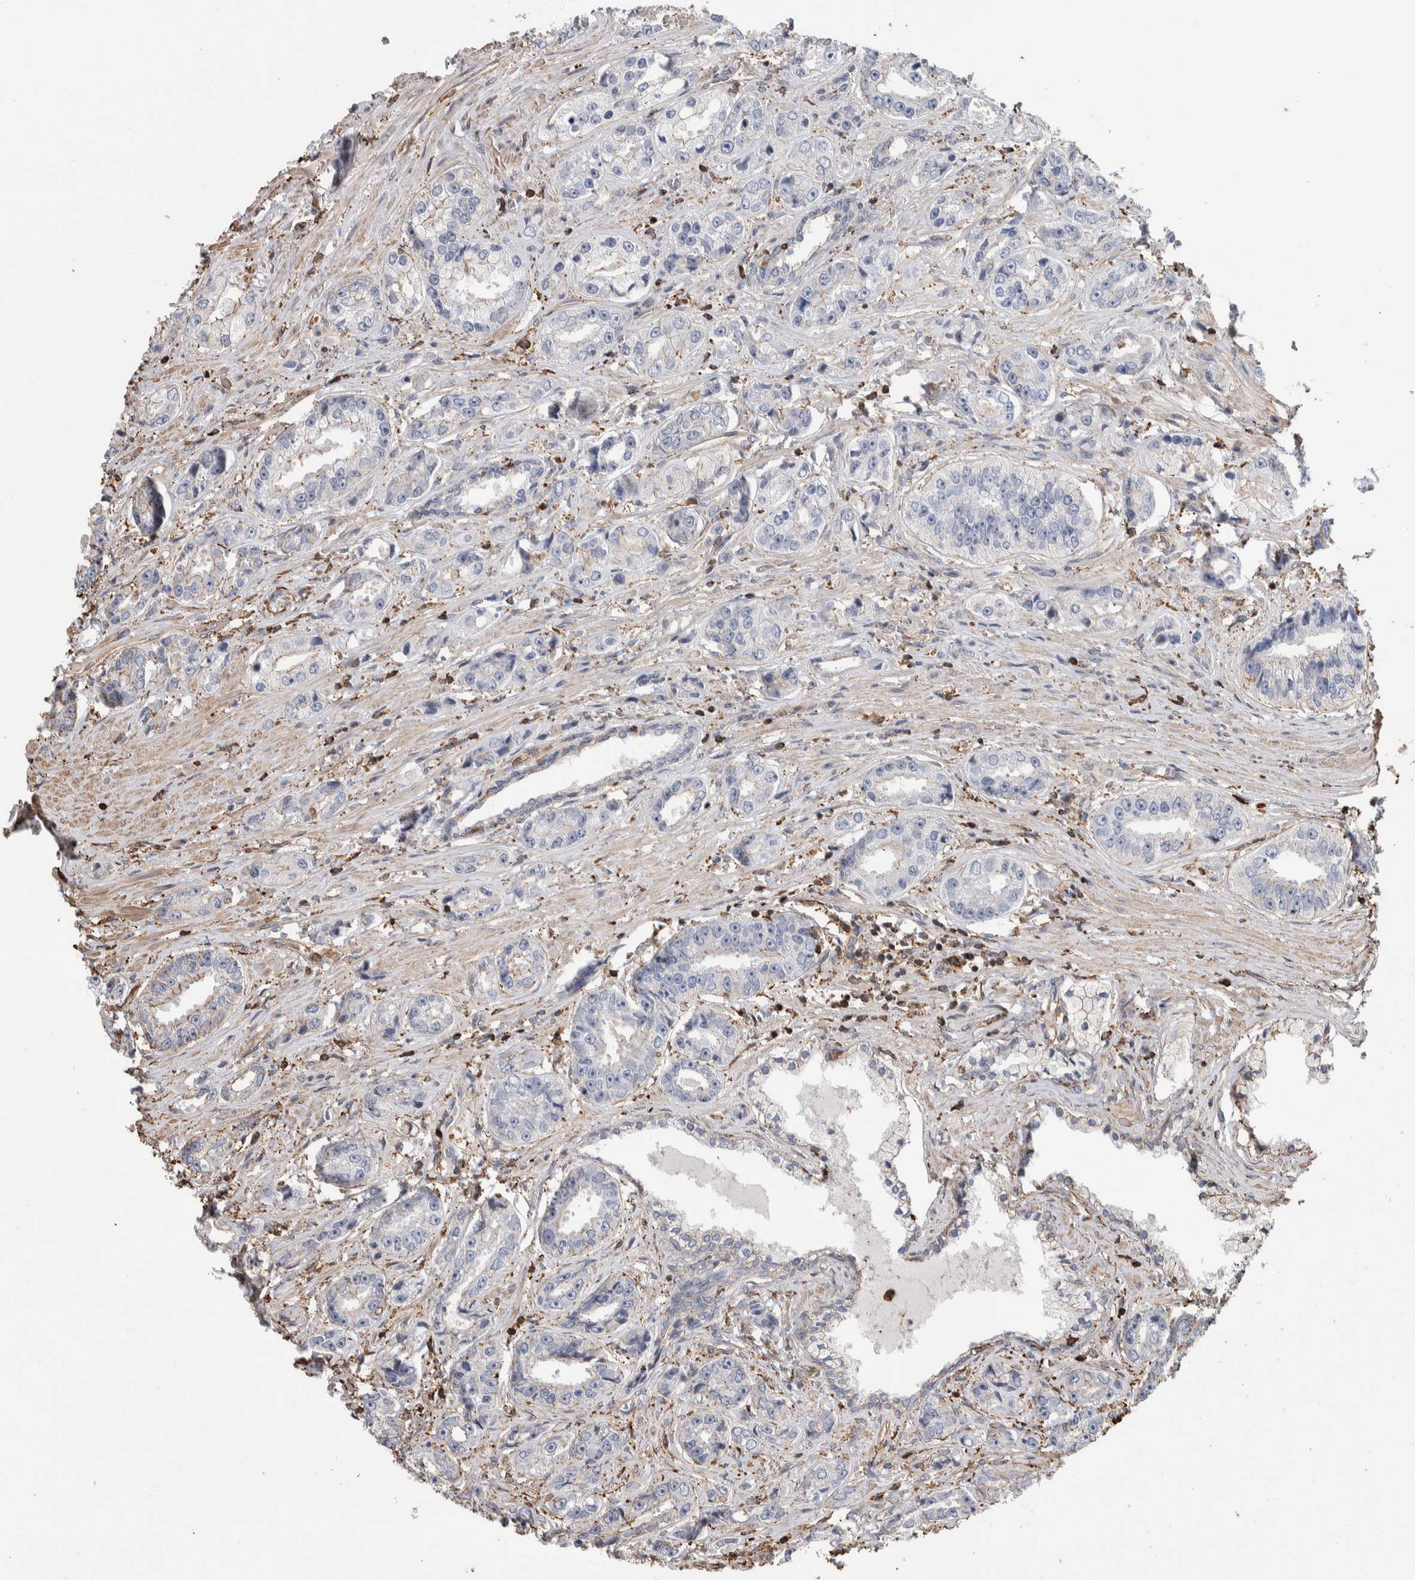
{"staining": {"intensity": "moderate", "quantity": "<25%", "location": "cytoplasmic/membranous"}, "tissue": "prostate cancer", "cell_type": "Tumor cells", "image_type": "cancer", "snomed": [{"axis": "morphology", "description": "Adenocarcinoma, High grade"}, {"axis": "topography", "description": "Prostate"}], "caption": "A micrograph of adenocarcinoma (high-grade) (prostate) stained for a protein exhibits moderate cytoplasmic/membranous brown staining in tumor cells.", "gene": "ENPP2", "patient": {"sex": "male", "age": 61}}